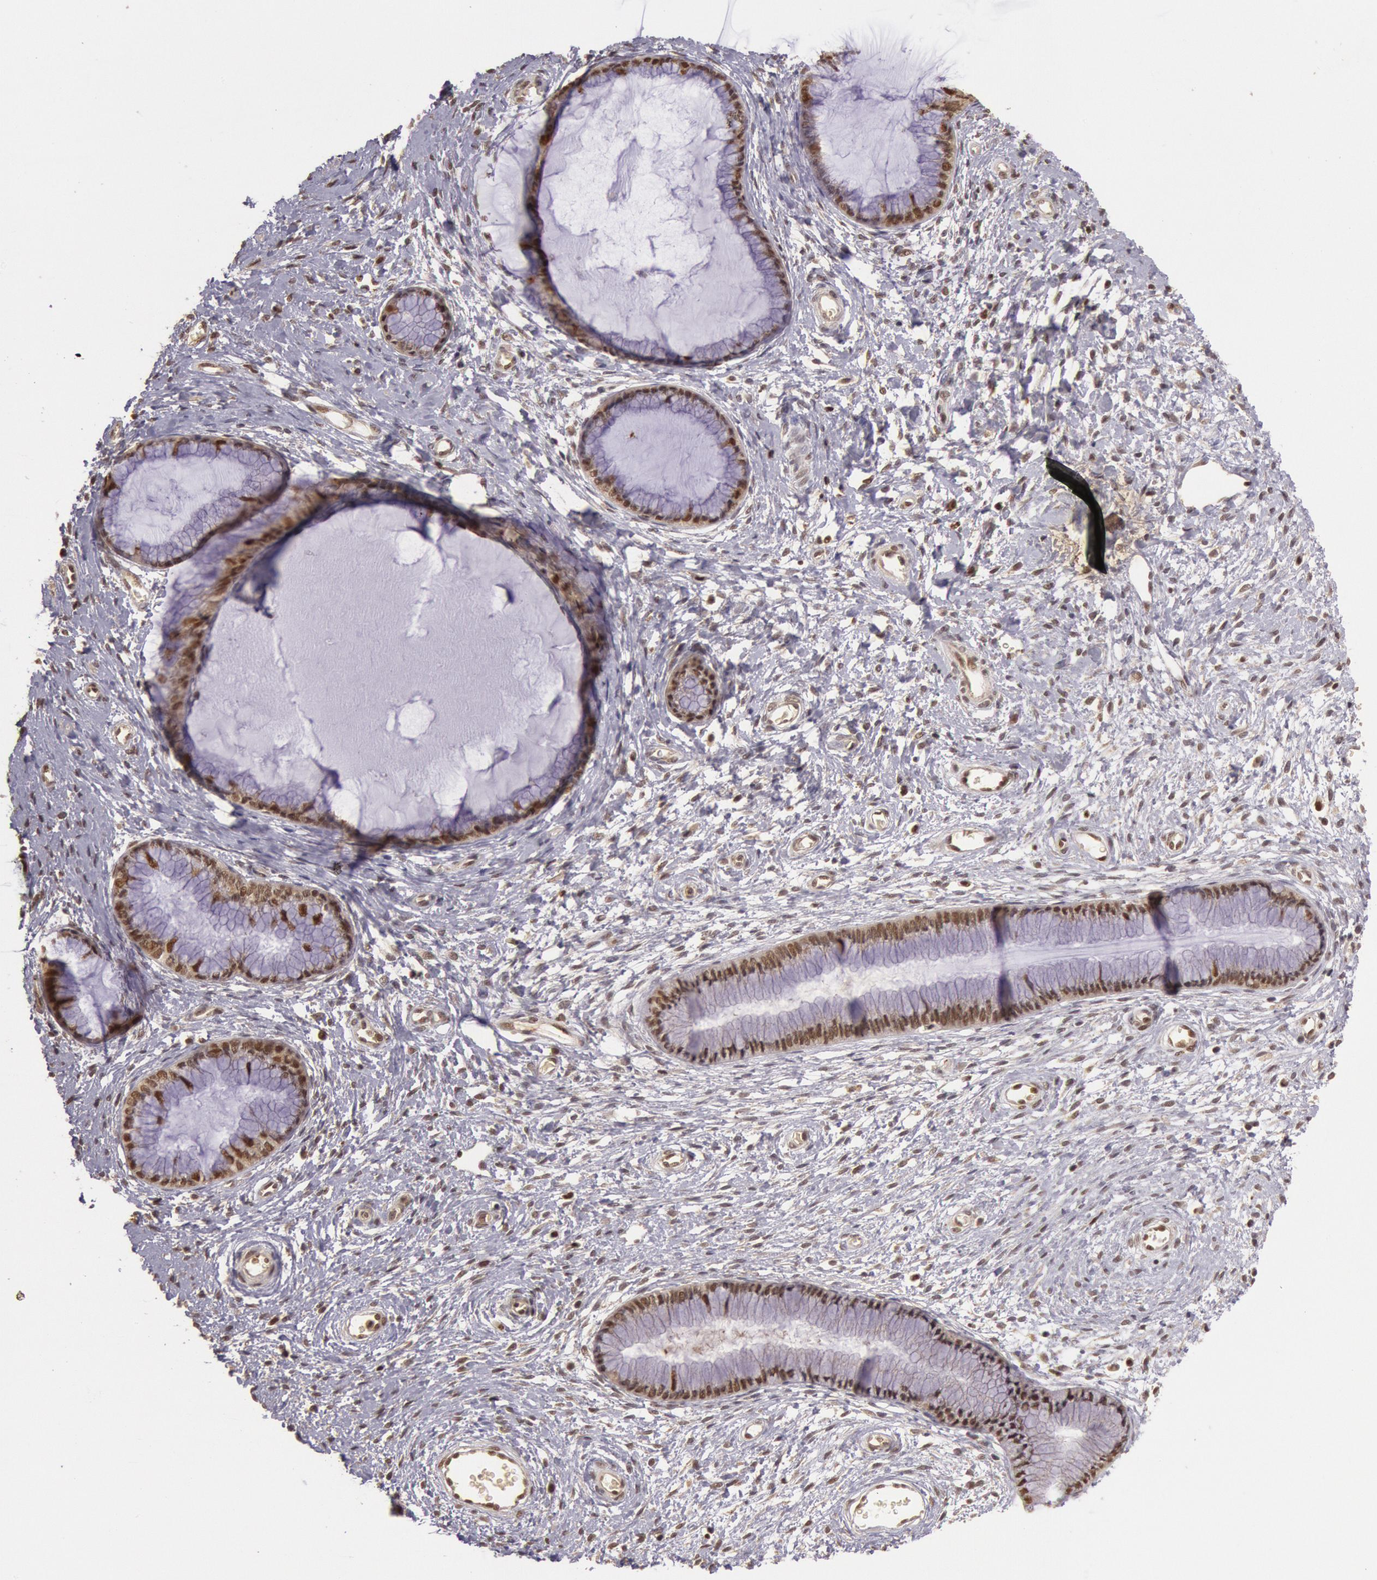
{"staining": {"intensity": "moderate", "quantity": ">75%", "location": "nuclear"}, "tissue": "cervix", "cell_type": "Glandular cells", "image_type": "normal", "snomed": [{"axis": "morphology", "description": "Normal tissue, NOS"}, {"axis": "topography", "description": "Cervix"}], "caption": "About >75% of glandular cells in normal human cervix show moderate nuclear protein positivity as visualized by brown immunohistochemical staining.", "gene": "LIG4", "patient": {"sex": "female", "age": 27}}